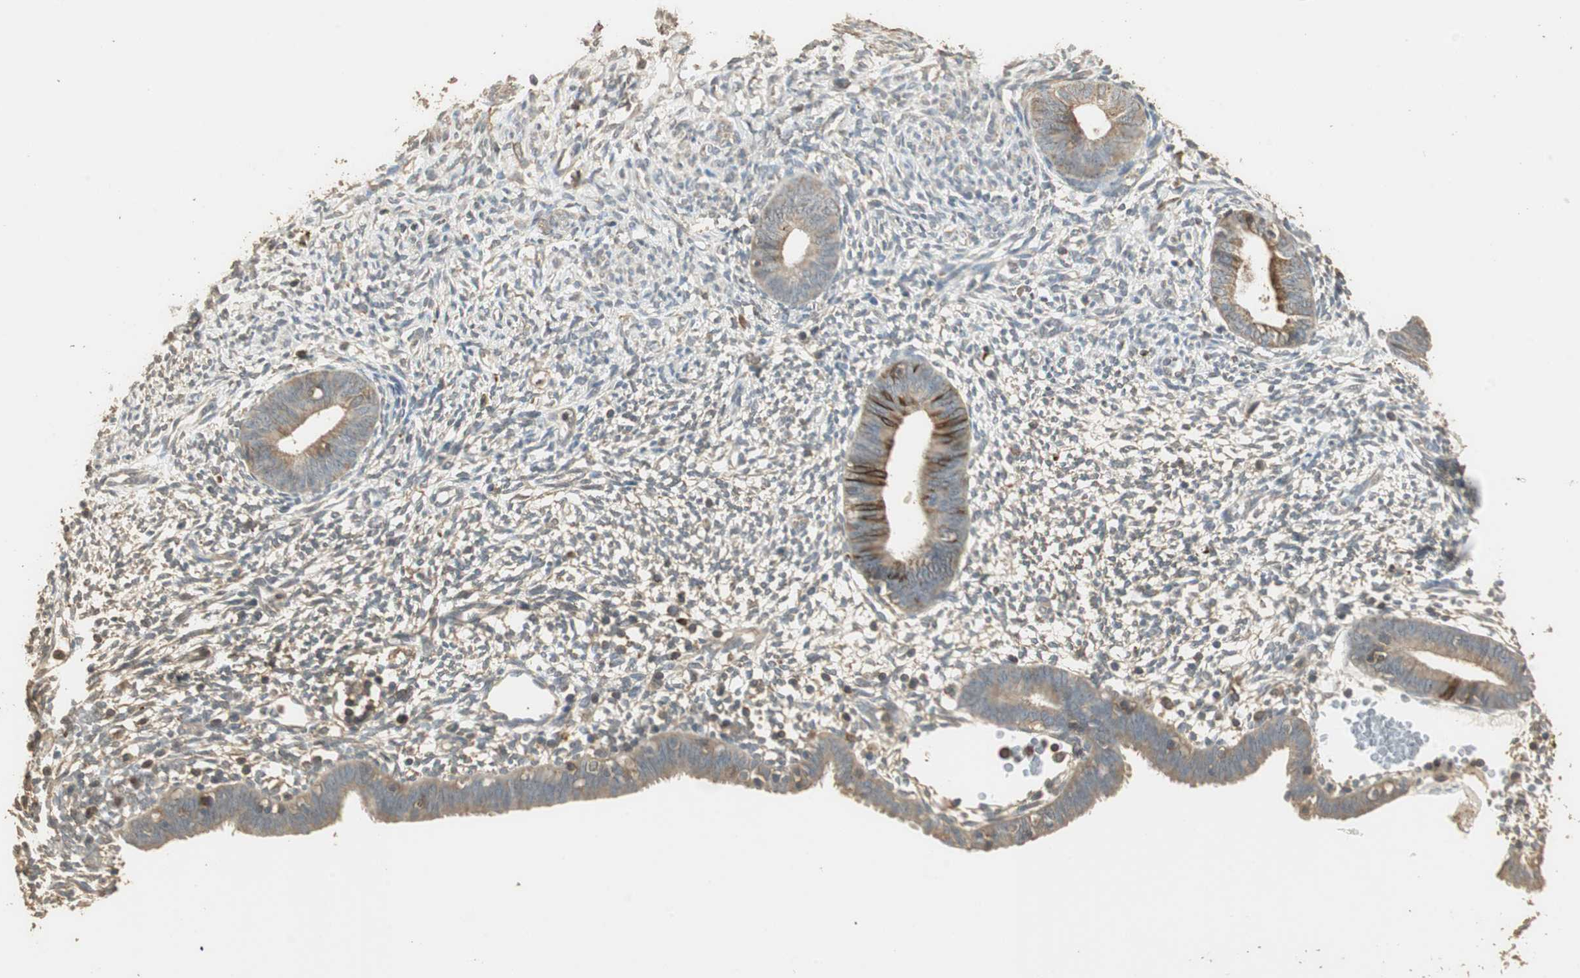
{"staining": {"intensity": "weak", "quantity": "25%-75%", "location": "cytoplasmic/membranous"}, "tissue": "endometrium", "cell_type": "Cells in endometrial stroma", "image_type": "normal", "snomed": [{"axis": "morphology", "description": "Normal tissue, NOS"}, {"axis": "morphology", "description": "Atrophy, NOS"}, {"axis": "topography", "description": "Uterus"}, {"axis": "topography", "description": "Endometrium"}], "caption": "A micrograph of endometrium stained for a protein displays weak cytoplasmic/membranous brown staining in cells in endometrial stroma. (brown staining indicates protein expression, while blue staining denotes nuclei).", "gene": "USP2", "patient": {"sex": "female", "age": 68}}